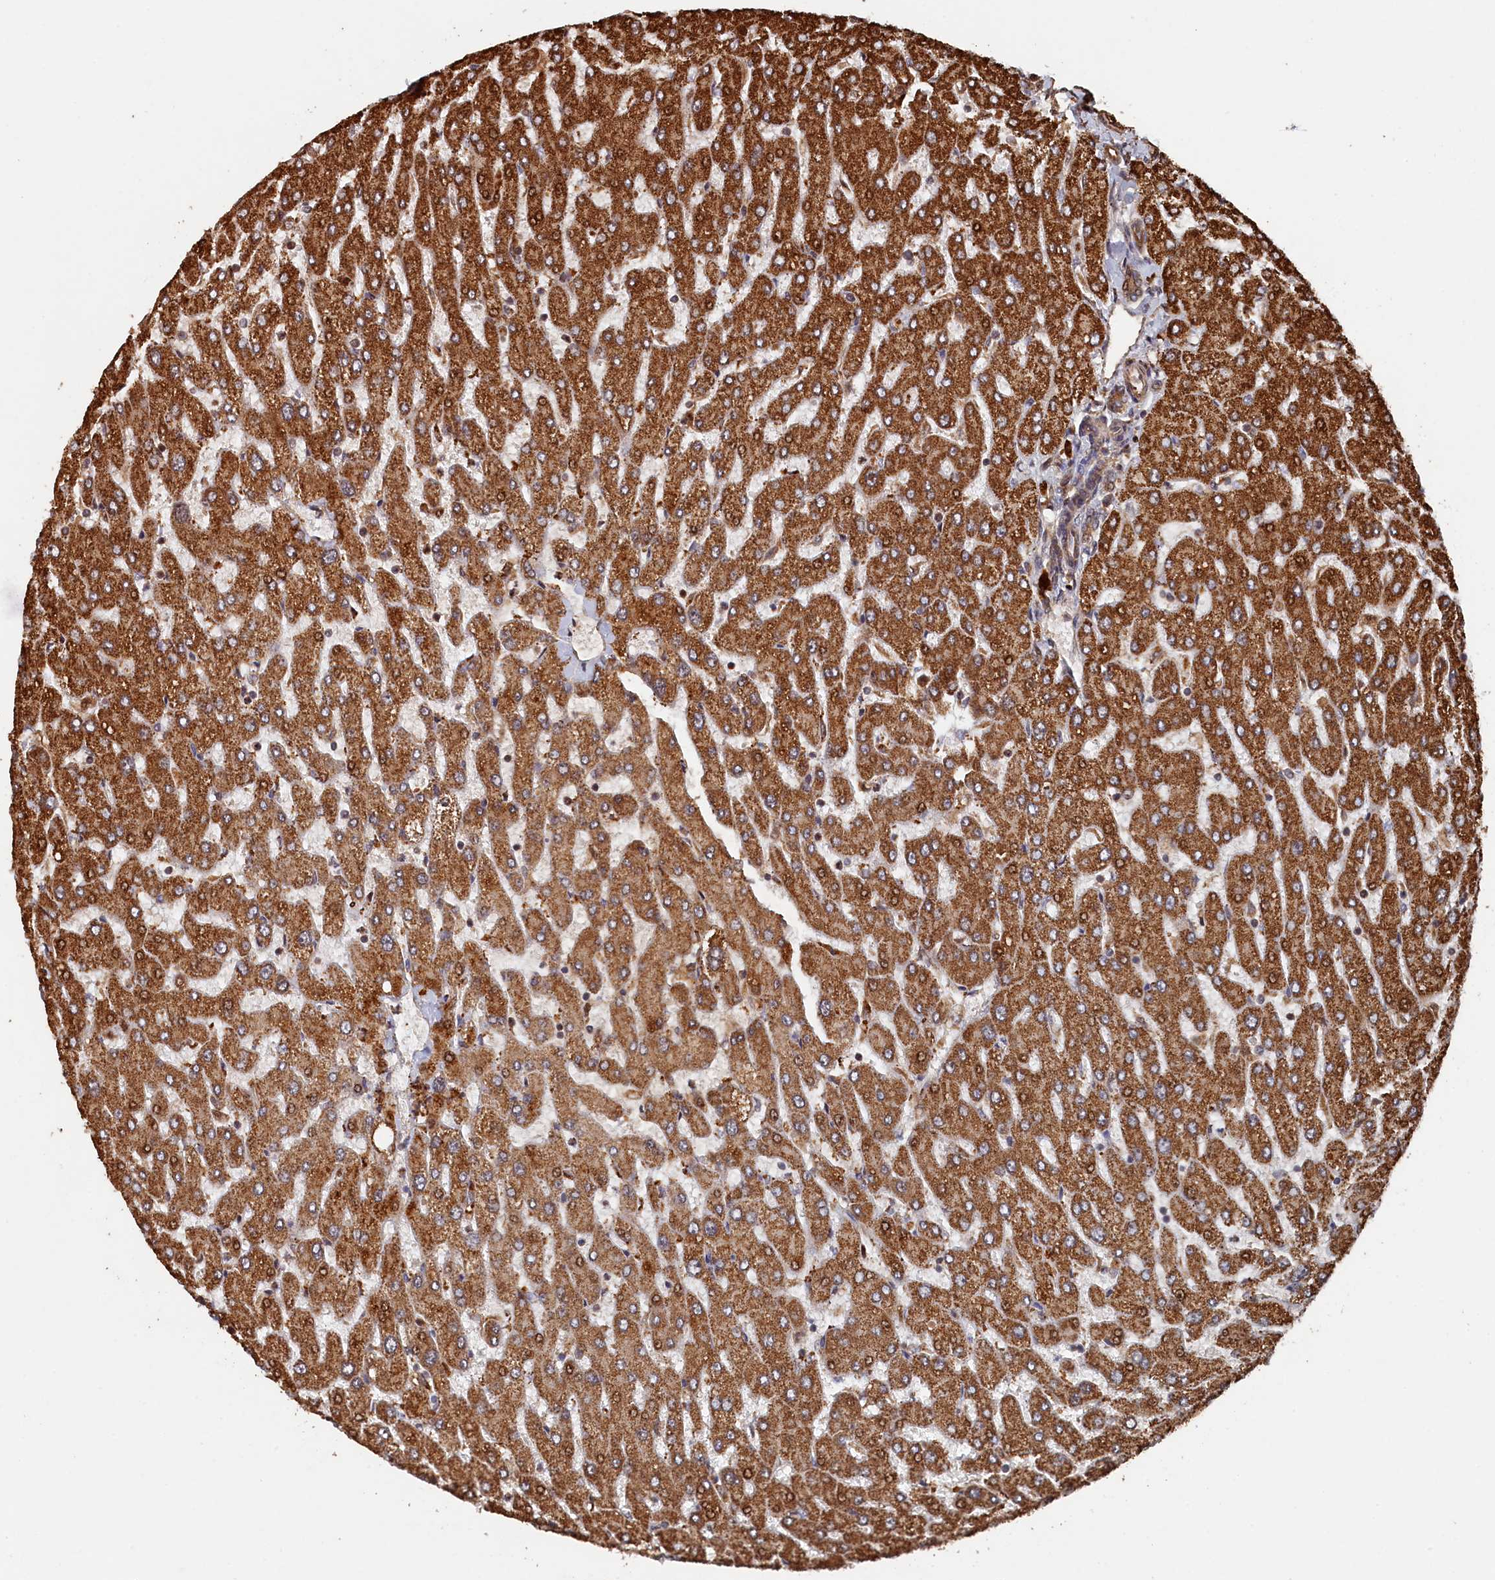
{"staining": {"intensity": "moderate", "quantity": ">75%", "location": "cytoplasmic/membranous"}, "tissue": "liver", "cell_type": "Cholangiocytes", "image_type": "normal", "snomed": [{"axis": "morphology", "description": "Normal tissue, NOS"}, {"axis": "topography", "description": "Liver"}], "caption": "High-power microscopy captured an immunohistochemistry (IHC) histopathology image of benign liver, revealing moderate cytoplasmic/membranous expression in approximately >75% of cholangiocytes.", "gene": "PIGN", "patient": {"sex": "male", "age": 55}}